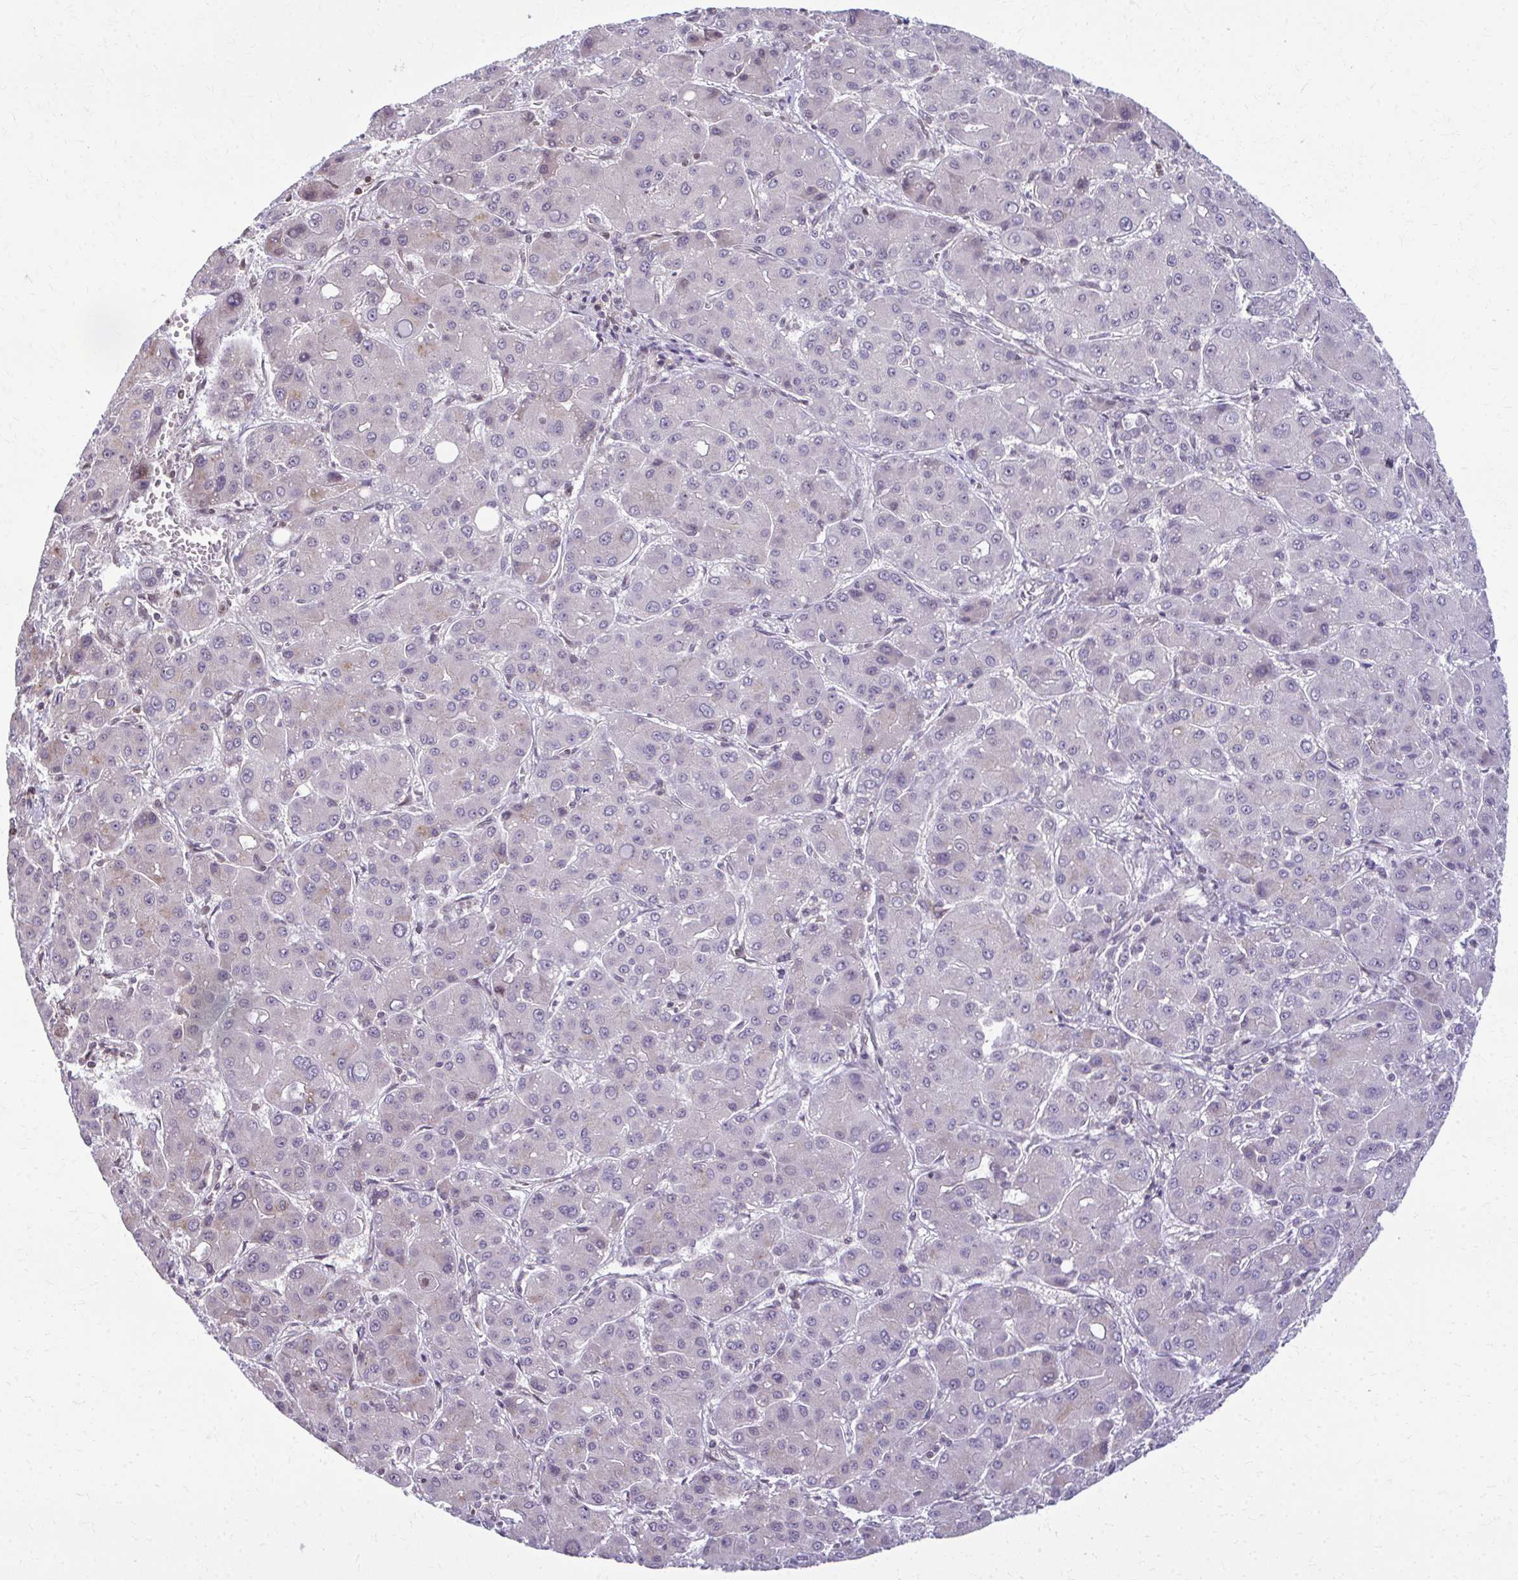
{"staining": {"intensity": "weak", "quantity": "<25%", "location": "cytoplasmic/membranous,nuclear"}, "tissue": "liver cancer", "cell_type": "Tumor cells", "image_type": "cancer", "snomed": [{"axis": "morphology", "description": "Carcinoma, Hepatocellular, NOS"}, {"axis": "topography", "description": "Liver"}], "caption": "Immunohistochemistry histopathology image of liver hepatocellular carcinoma stained for a protein (brown), which displays no positivity in tumor cells. Brightfield microscopy of IHC stained with DAB (3,3'-diaminobenzidine) (brown) and hematoxylin (blue), captured at high magnification.", "gene": "MAF1", "patient": {"sex": "male", "age": 55}}